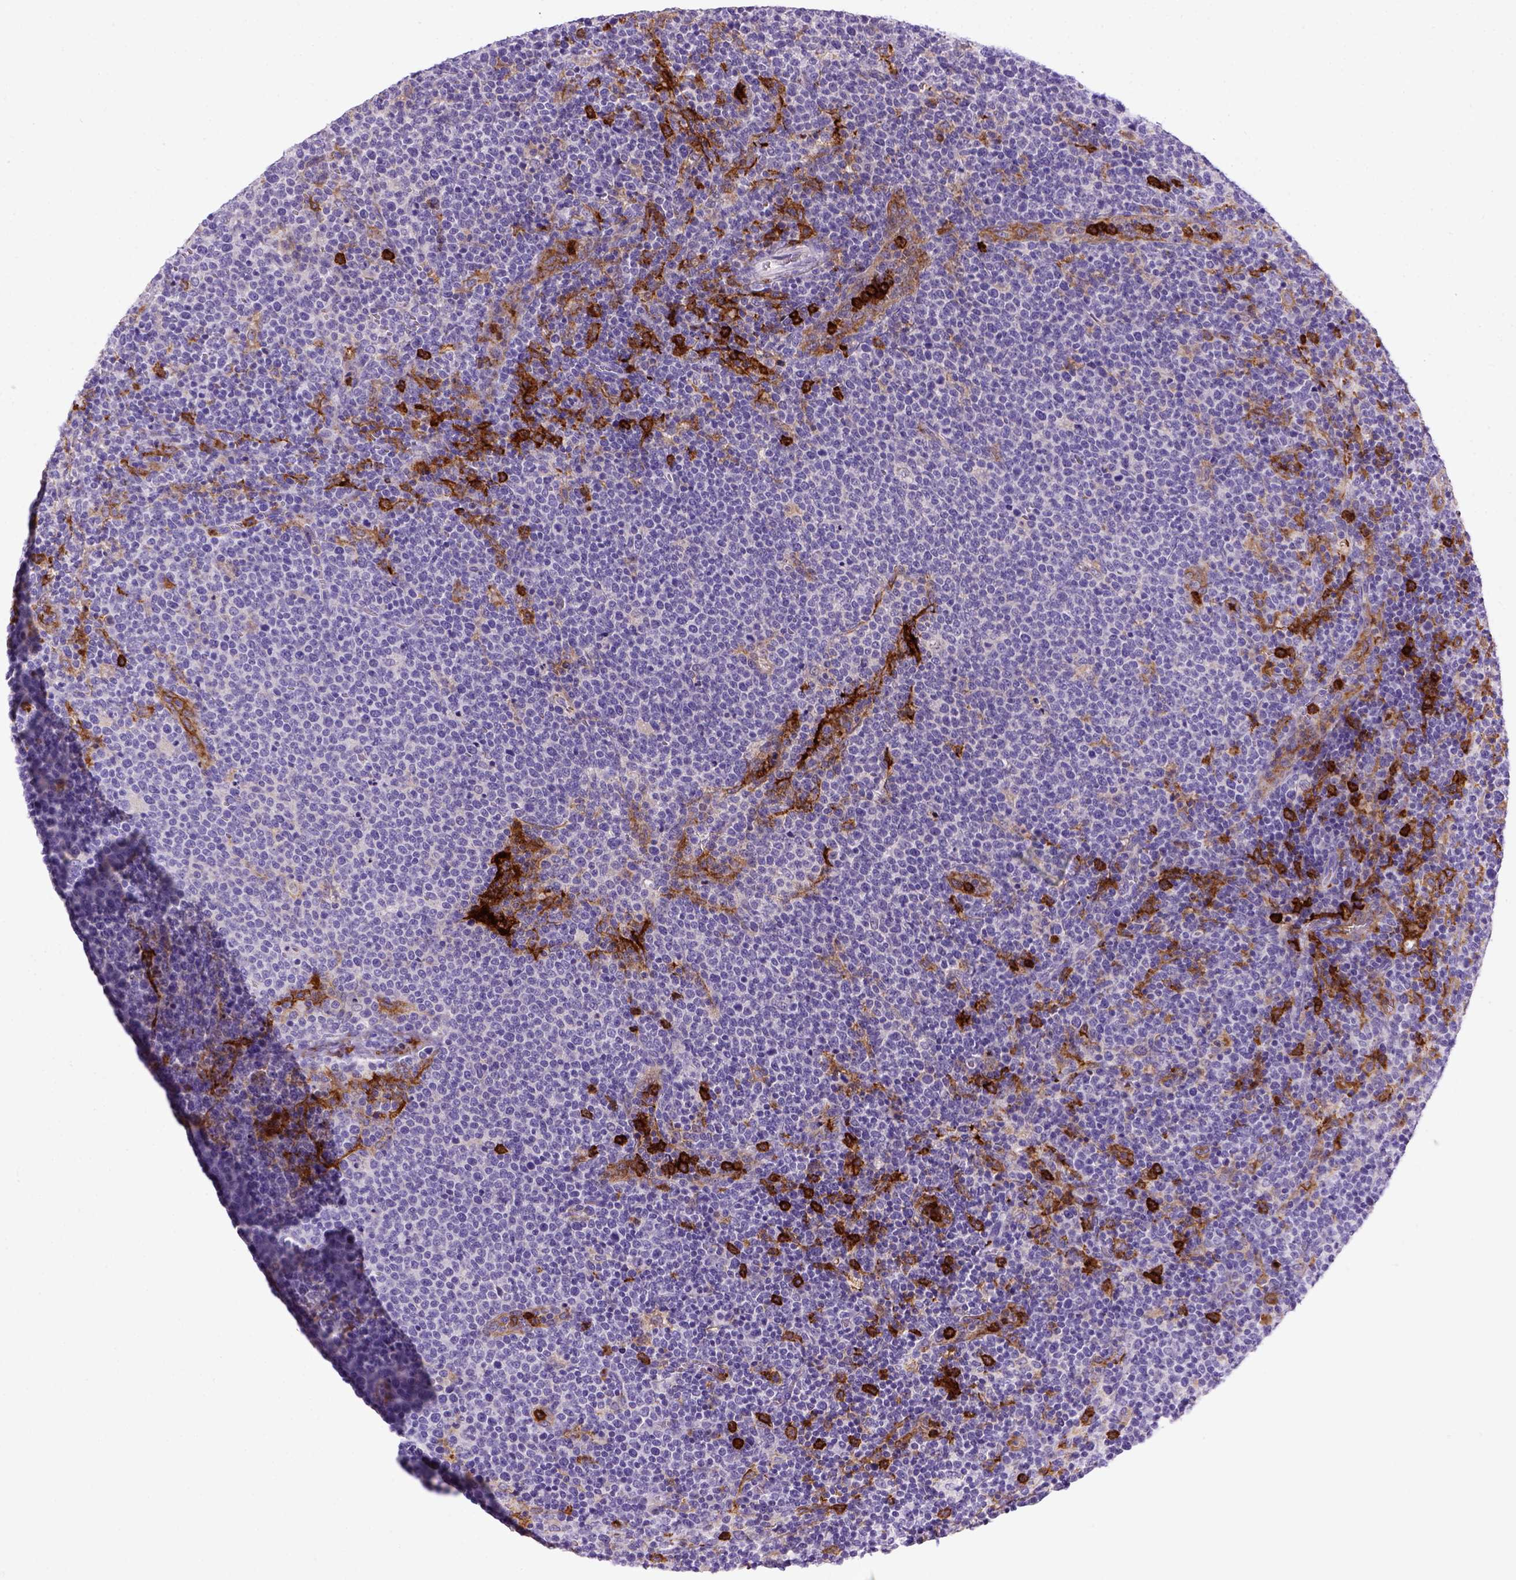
{"staining": {"intensity": "negative", "quantity": "none", "location": "none"}, "tissue": "lymphoma", "cell_type": "Tumor cells", "image_type": "cancer", "snomed": [{"axis": "morphology", "description": "Malignant lymphoma, non-Hodgkin's type, High grade"}, {"axis": "topography", "description": "Lymph node"}], "caption": "High-grade malignant lymphoma, non-Hodgkin's type was stained to show a protein in brown. There is no significant staining in tumor cells.", "gene": "CD14", "patient": {"sex": "male", "age": 61}}